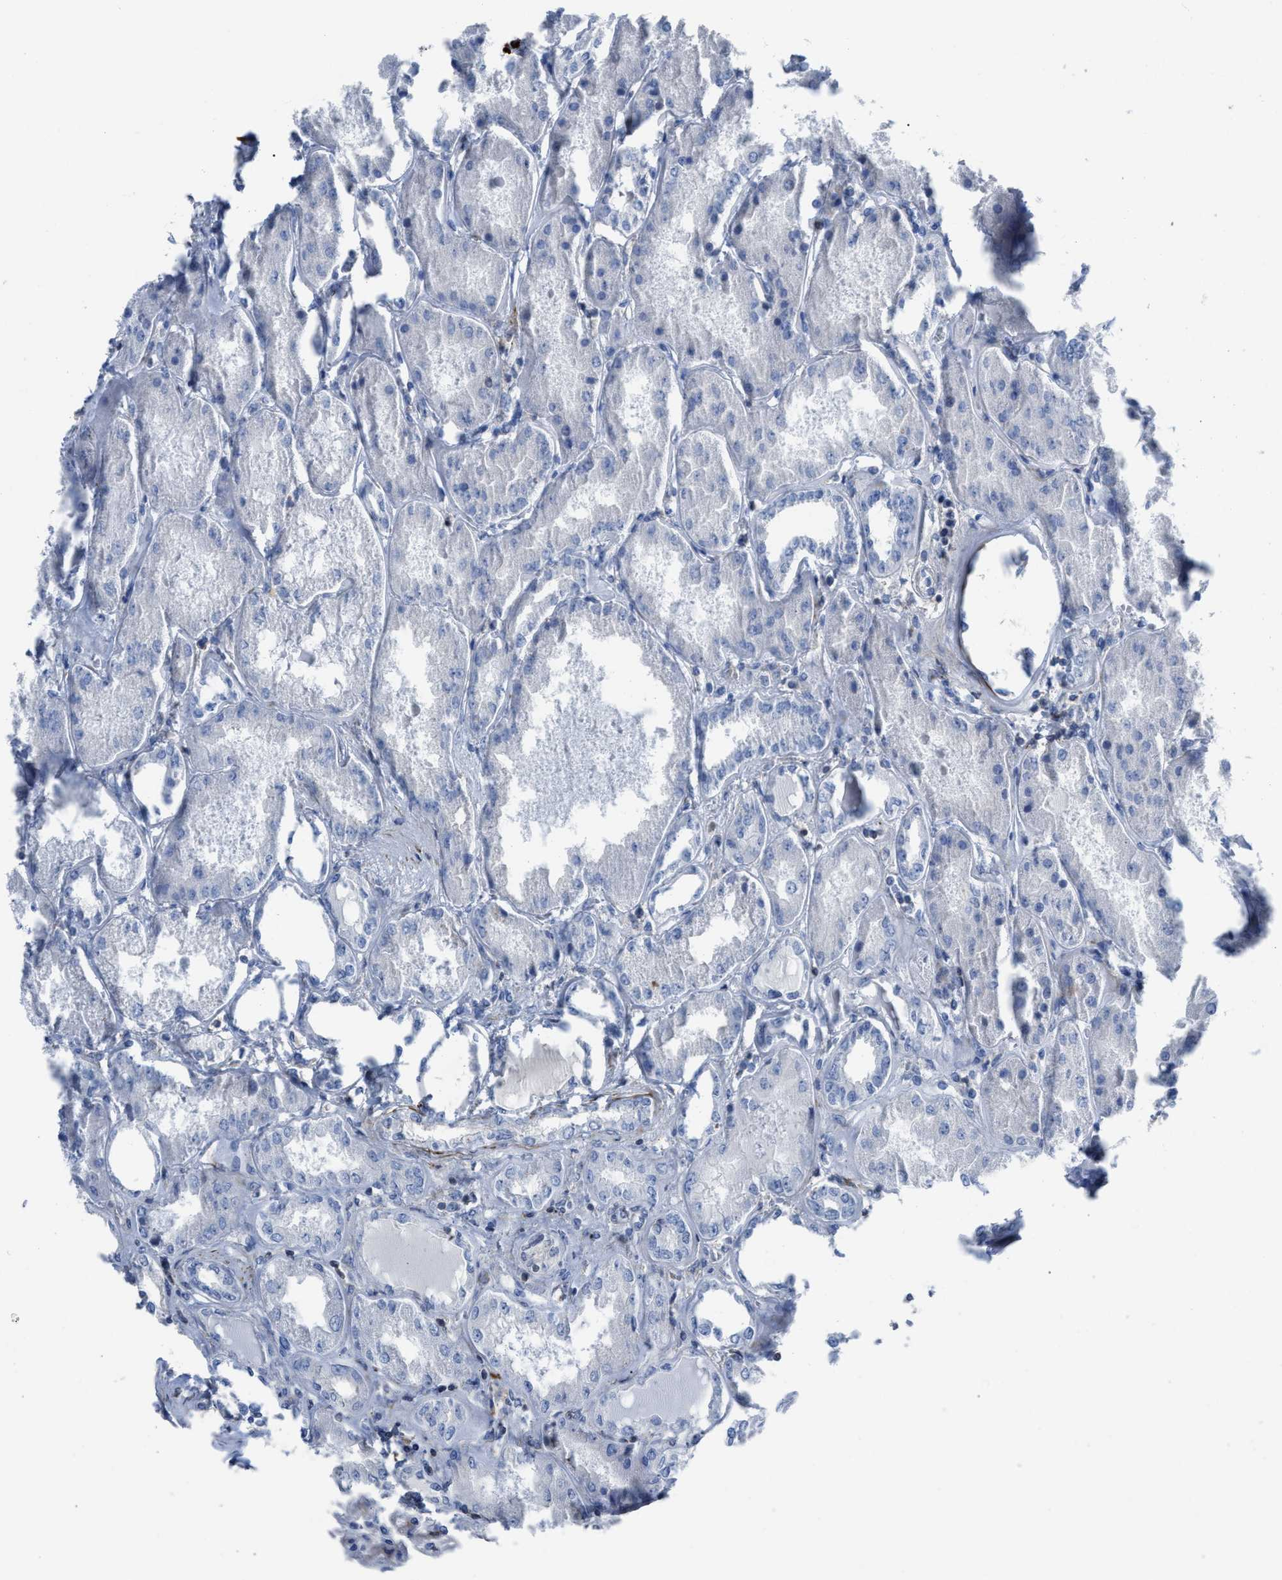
{"staining": {"intensity": "moderate", "quantity": "<25%", "location": "cytoplasmic/membranous"}, "tissue": "kidney", "cell_type": "Cells in glomeruli", "image_type": "normal", "snomed": [{"axis": "morphology", "description": "Normal tissue, NOS"}, {"axis": "topography", "description": "Kidney"}], "caption": "Kidney stained with IHC displays moderate cytoplasmic/membranous expression in about <25% of cells in glomeruli. (brown staining indicates protein expression, while blue staining denotes nuclei).", "gene": "PRMT2", "patient": {"sex": "female", "age": 56}}